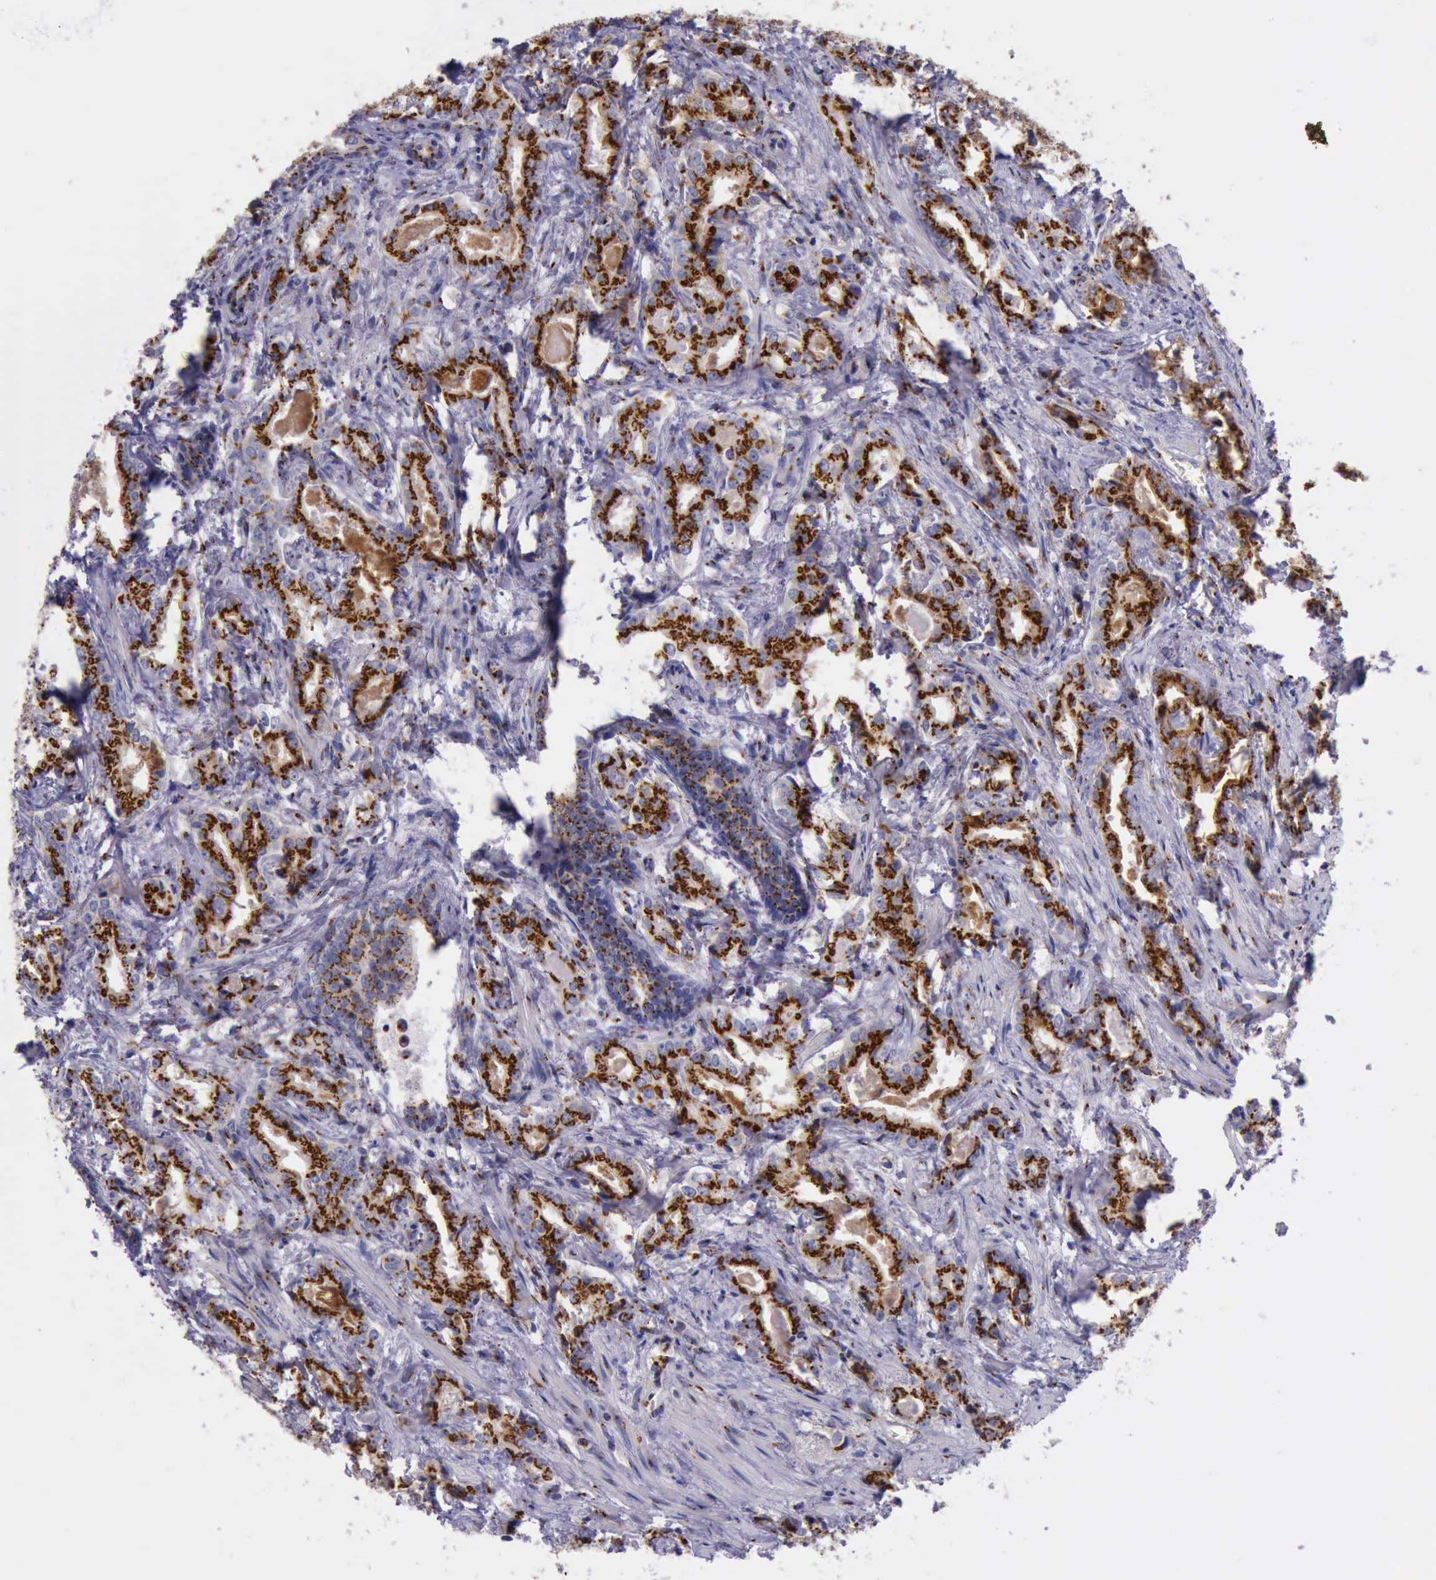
{"staining": {"intensity": "strong", "quantity": ">75%", "location": "cytoplasmic/membranous"}, "tissue": "prostate cancer", "cell_type": "Tumor cells", "image_type": "cancer", "snomed": [{"axis": "morphology", "description": "Adenocarcinoma, Medium grade"}, {"axis": "topography", "description": "Prostate"}], "caption": "A micrograph of prostate adenocarcinoma (medium-grade) stained for a protein exhibits strong cytoplasmic/membranous brown staining in tumor cells.", "gene": "GOLGA5", "patient": {"sex": "male", "age": 64}}